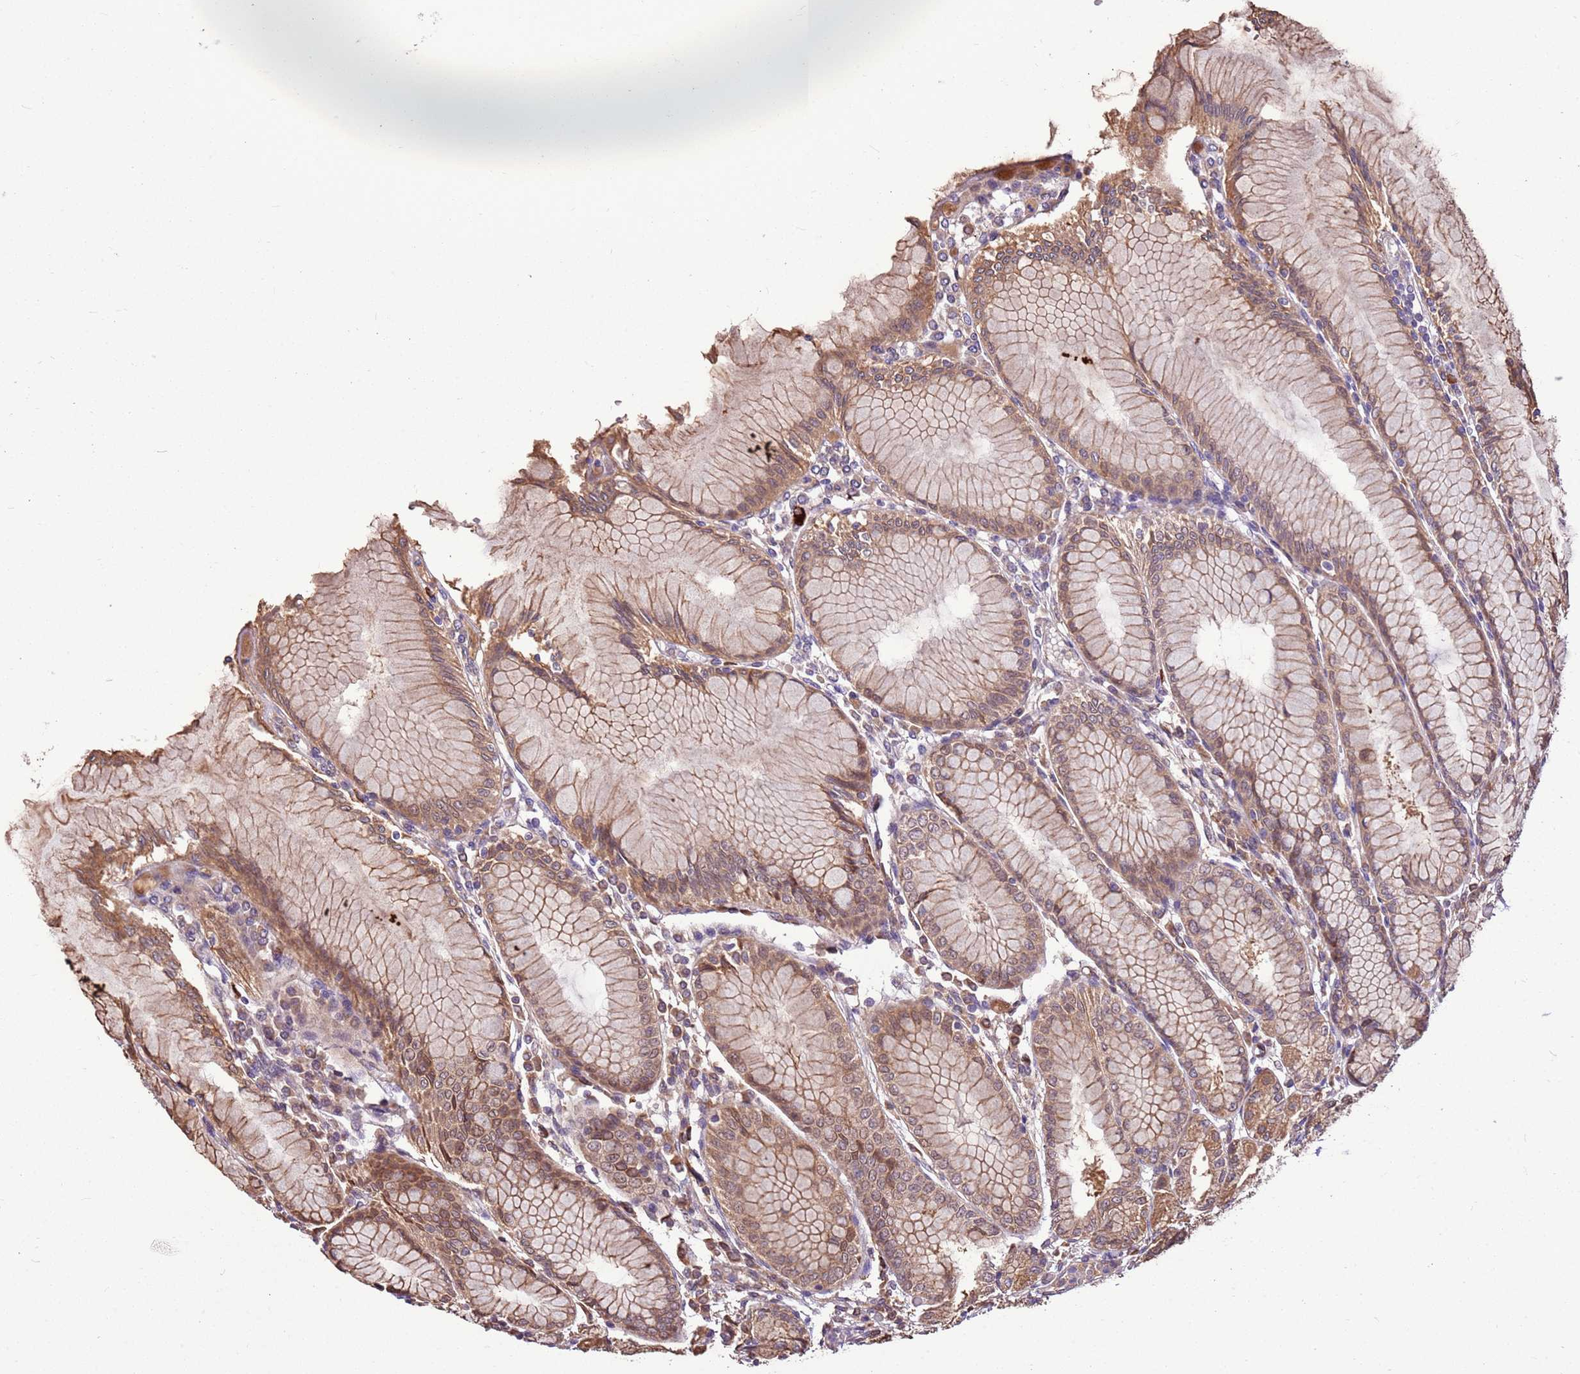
{"staining": {"intensity": "moderate", "quantity": ">75%", "location": "cytoplasmic/membranous"}, "tissue": "stomach", "cell_type": "Glandular cells", "image_type": "normal", "snomed": [{"axis": "morphology", "description": "Normal tissue, NOS"}, {"axis": "topography", "description": "Stomach"}], "caption": "Immunohistochemical staining of benign human stomach shows moderate cytoplasmic/membranous protein positivity in approximately >75% of glandular cells.", "gene": "BBS5", "patient": {"sex": "female", "age": 57}}